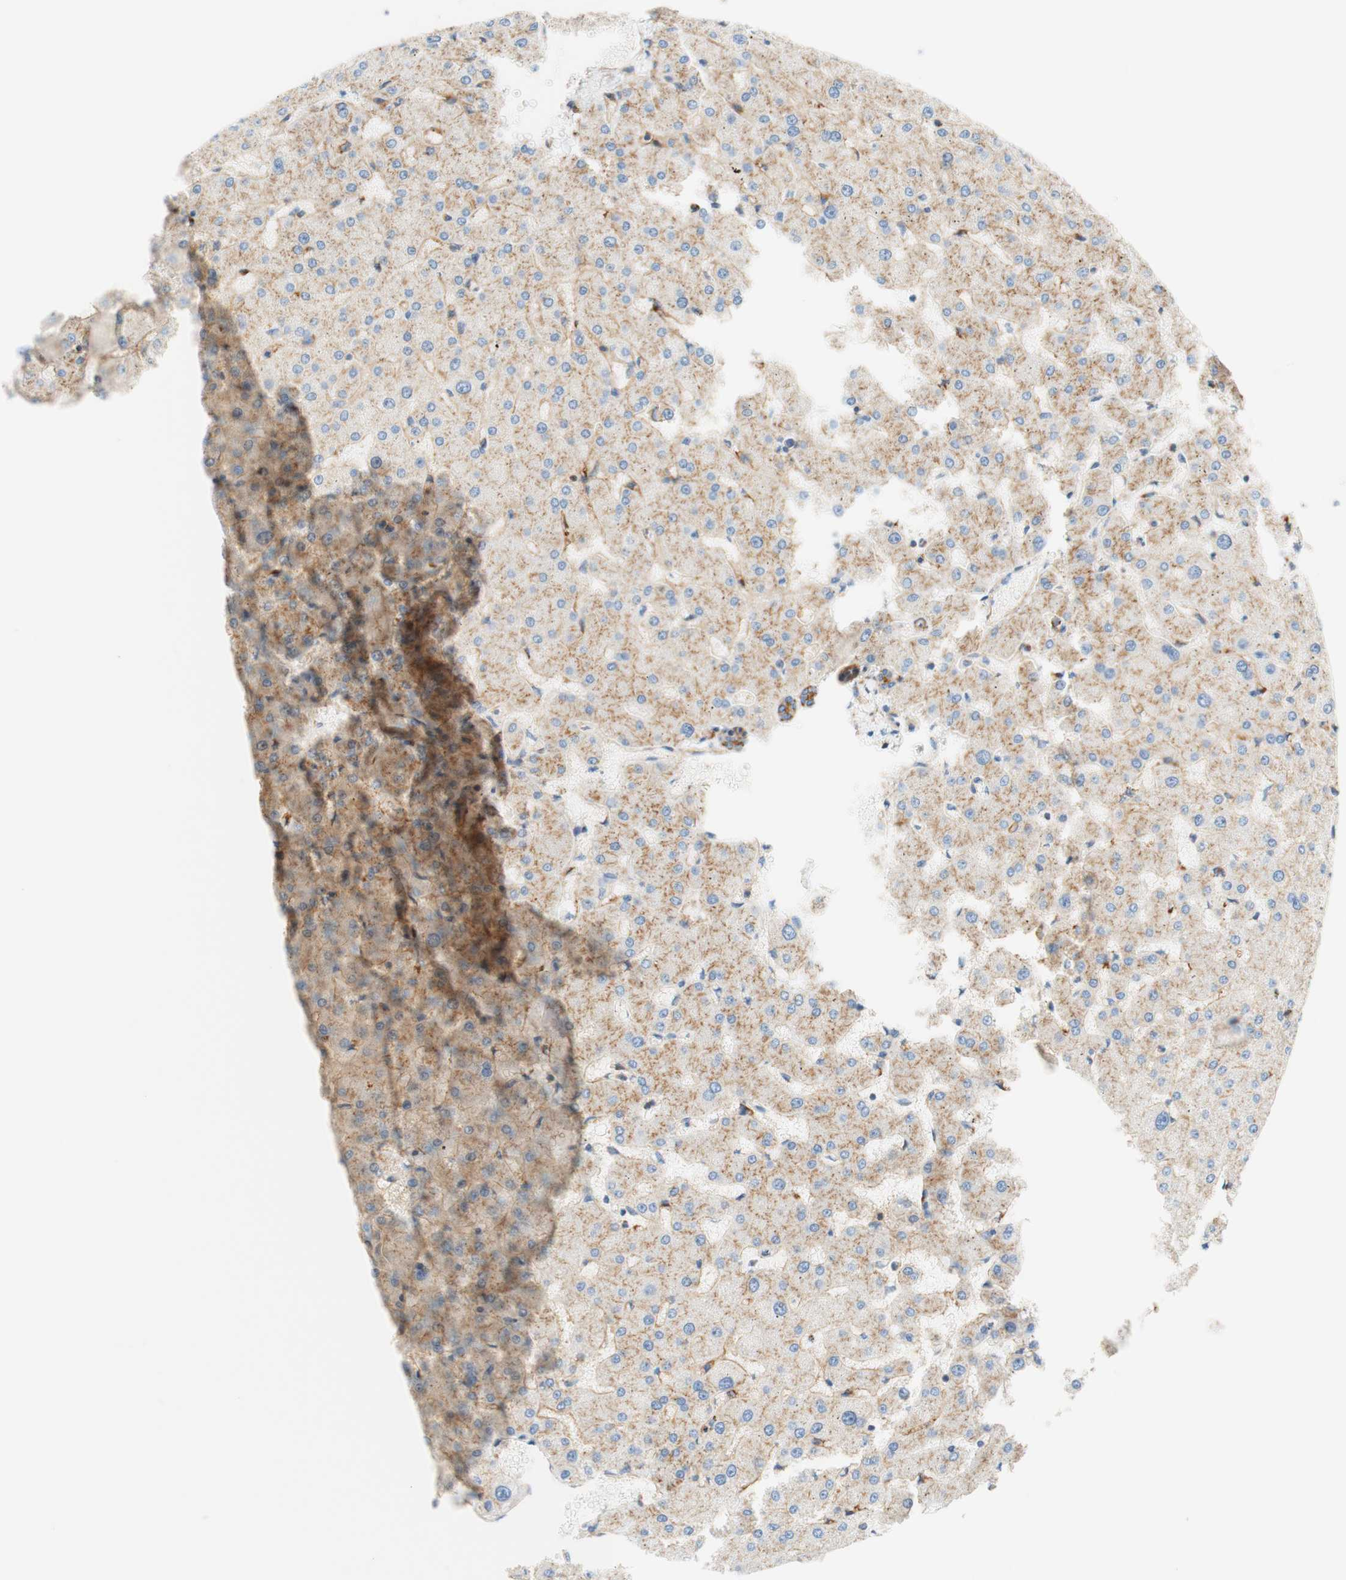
{"staining": {"intensity": "moderate", "quantity": ">75%", "location": "cytoplasmic/membranous"}, "tissue": "liver", "cell_type": "Cholangiocytes", "image_type": "normal", "snomed": [{"axis": "morphology", "description": "Normal tissue, NOS"}, {"axis": "topography", "description": "Liver"}], "caption": "A brown stain labels moderate cytoplasmic/membranous positivity of a protein in cholangiocytes of normal liver. The staining was performed using DAB (3,3'-diaminobenzidine) to visualize the protein expression in brown, while the nuclei were stained in blue with hematoxylin (Magnification: 20x).", "gene": "VPS26A", "patient": {"sex": "female", "age": 63}}